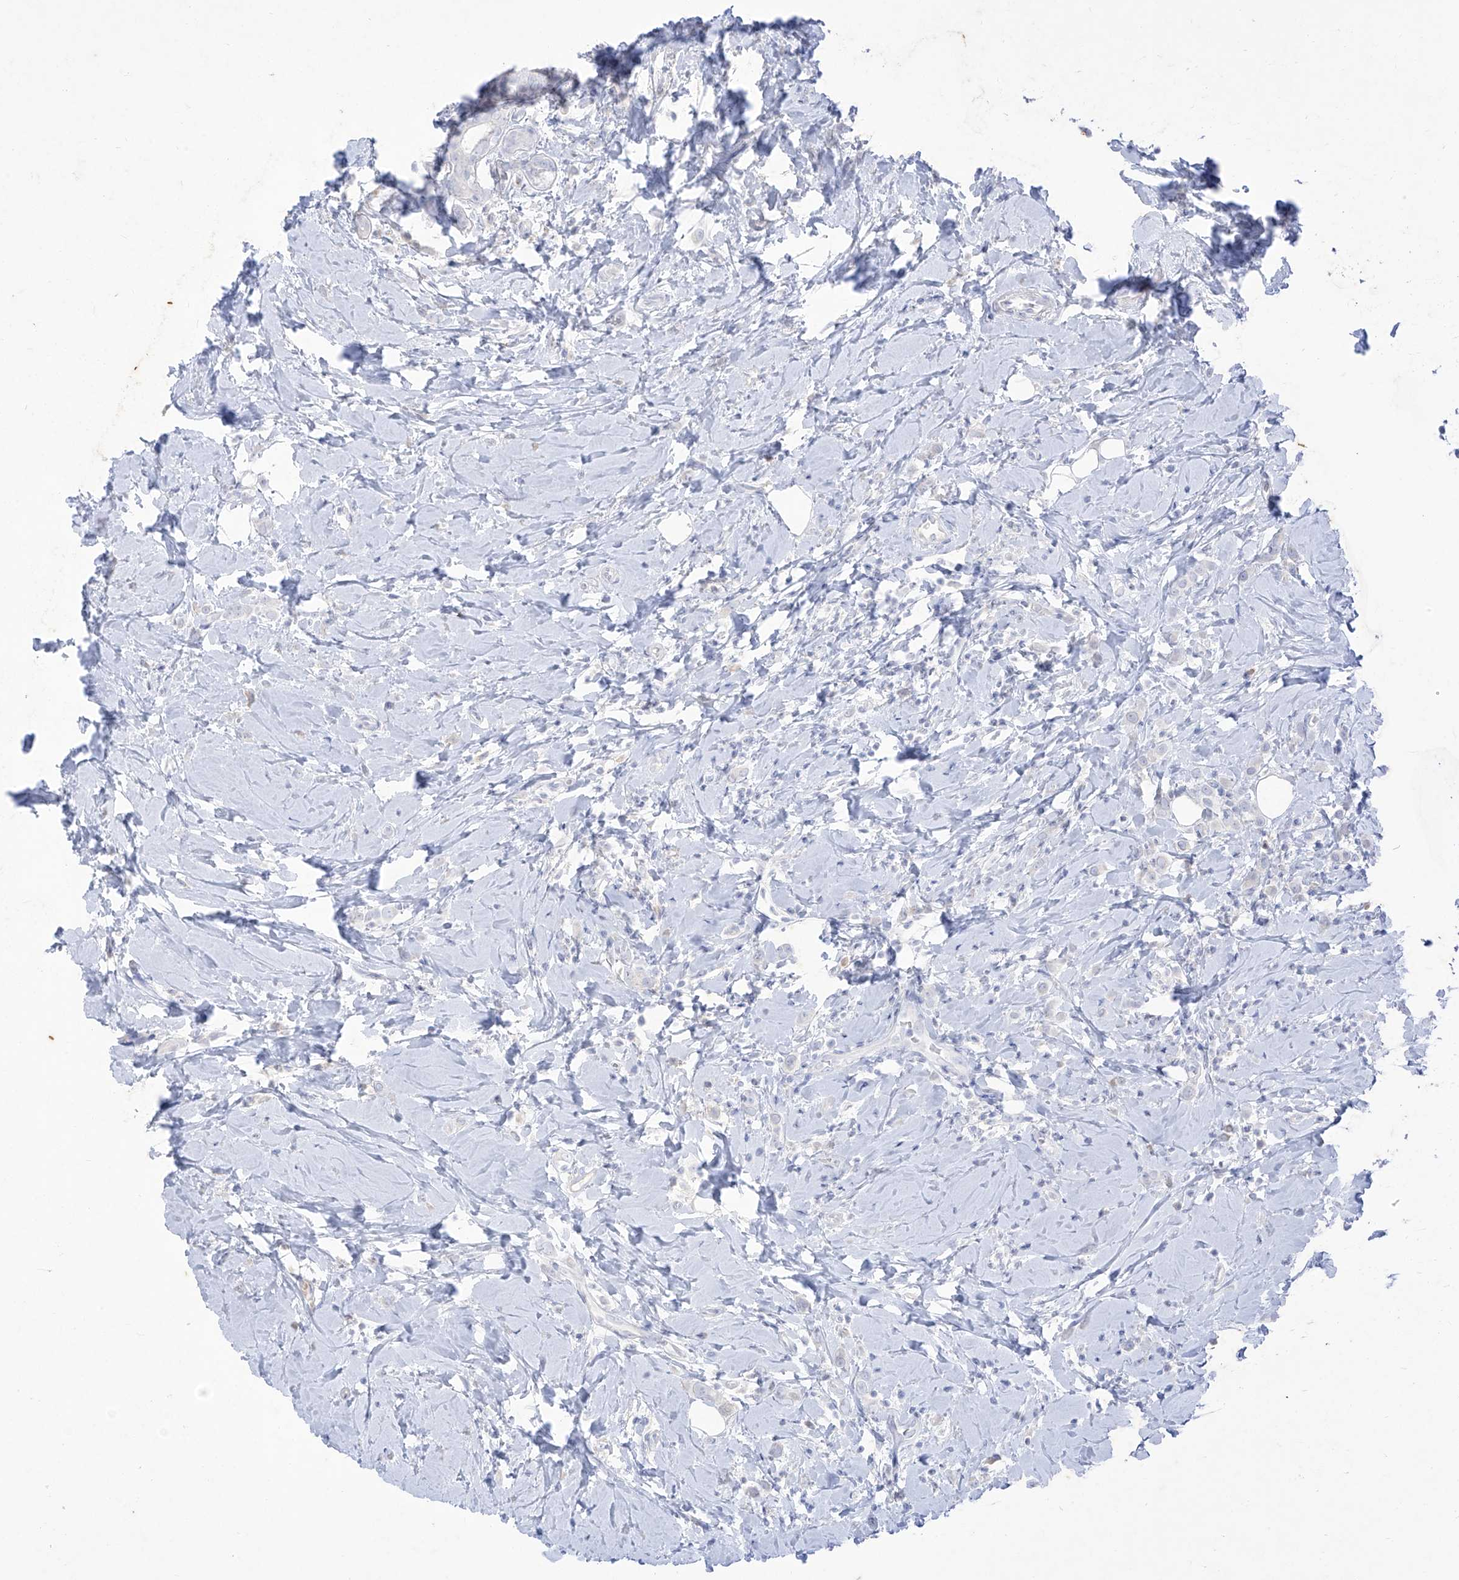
{"staining": {"intensity": "negative", "quantity": "none", "location": "none"}, "tissue": "breast cancer", "cell_type": "Tumor cells", "image_type": "cancer", "snomed": [{"axis": "morphology", "description": "Lobular carcinoma"}, {"axis": "topography", "description": "Breast"}], "caption": "Breast cancer (lobular carcinoma) was stained to show a protein in brown. There is no significant staining in tumor cells.", "gene": "TGM4", "patient": {"sex": "female", "age": 47}}